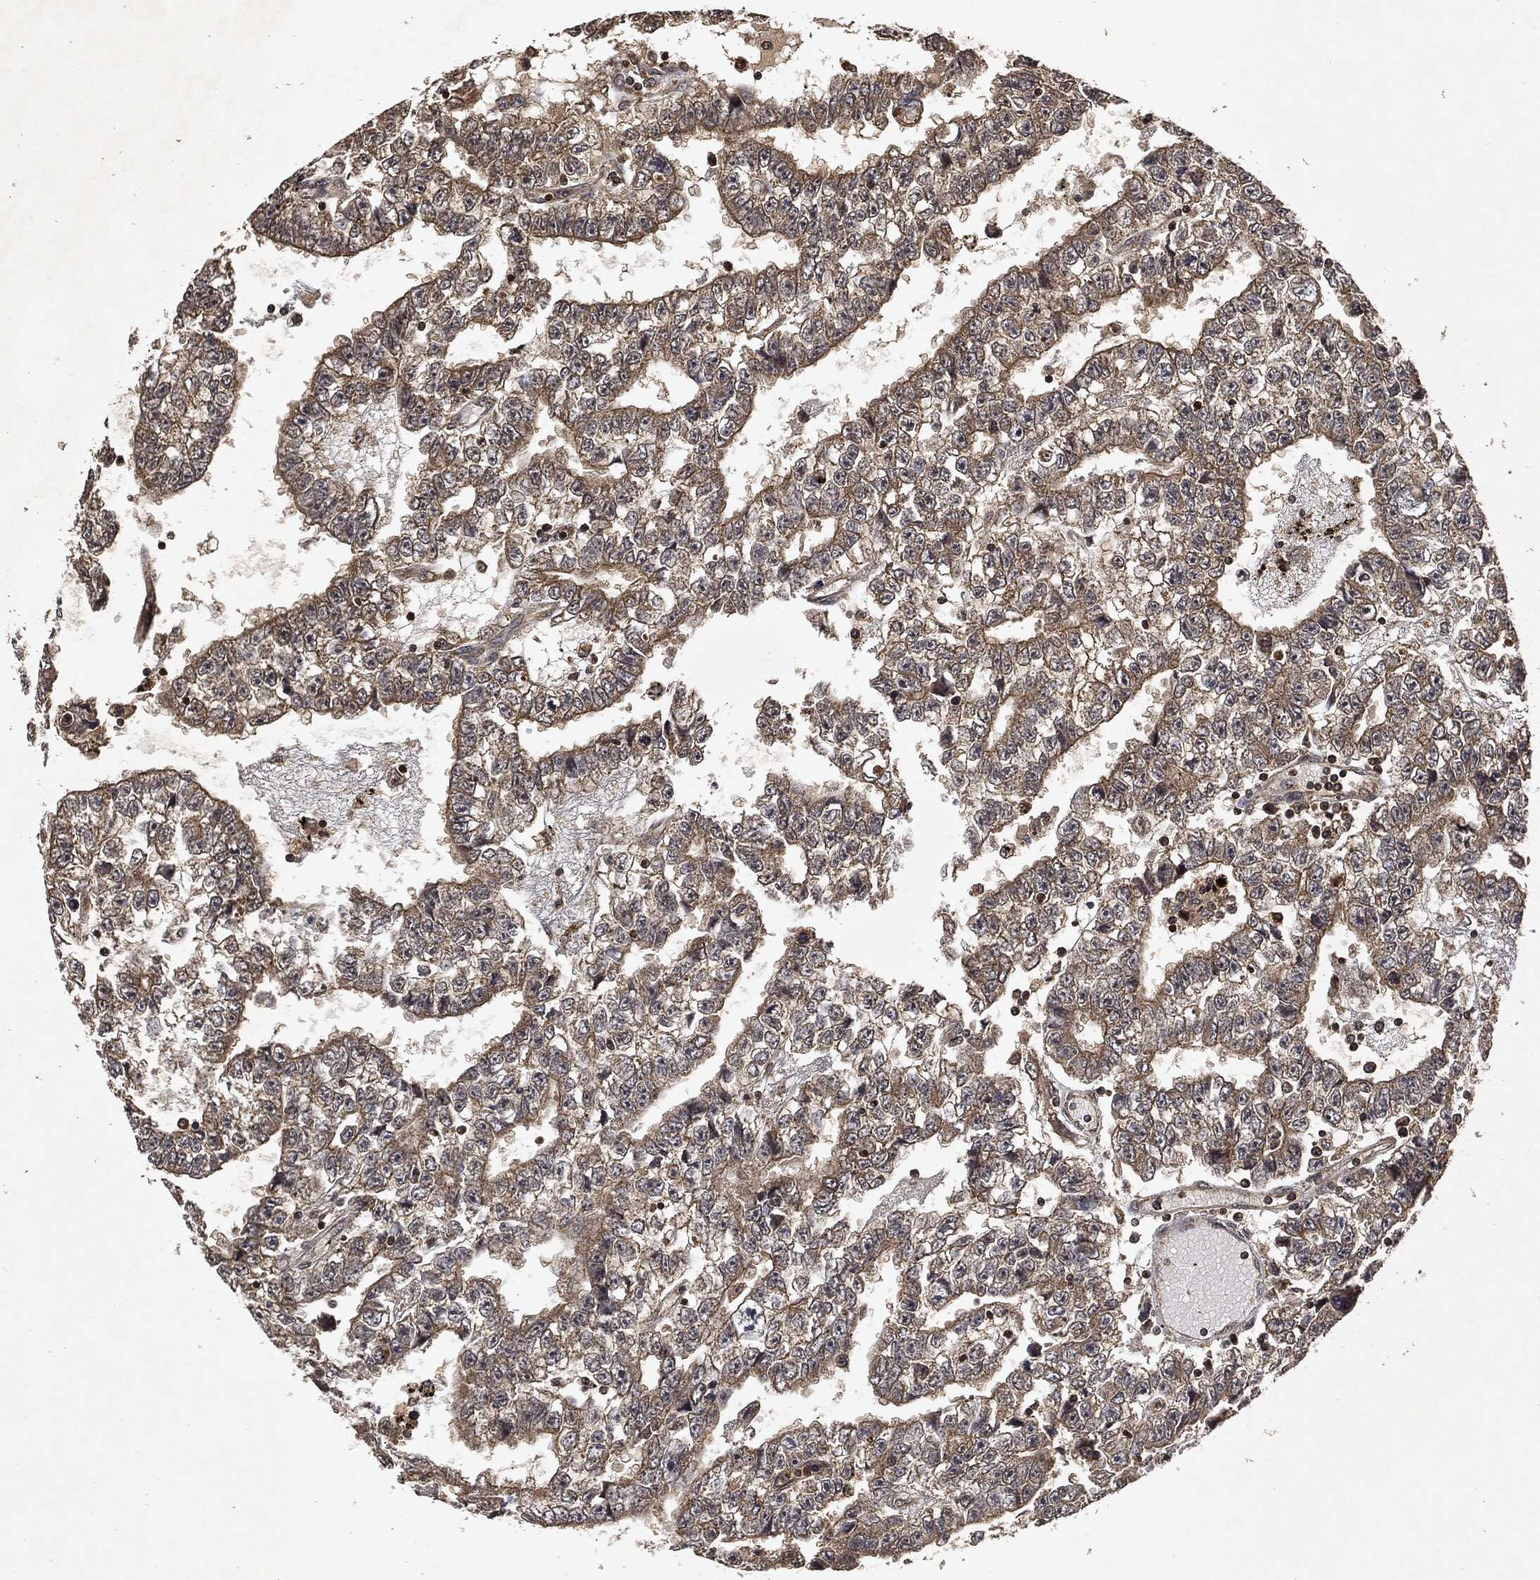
{"staining": {"intensity": "moderate", "quantity": "<25%", "location": "cytoplasmic/membranous"}, "tissue": "testis cancer", "cell_type": "Tumor cells", "image_type": "cancer", "snomed": [{"axis": "morphology", "description": "Carcinoma, Embryonal, NOS"}, {"axis": "topography", "description": "Testis"}], "caption": "IHC (DAB) staining of testis embryonal carcinoma demonstrates moderate cytoplasmic/membranous protein positivity in about <25% of tumor cells.", "gene": "ZNF226", "patient": {"sex": "male", "age": 25}}